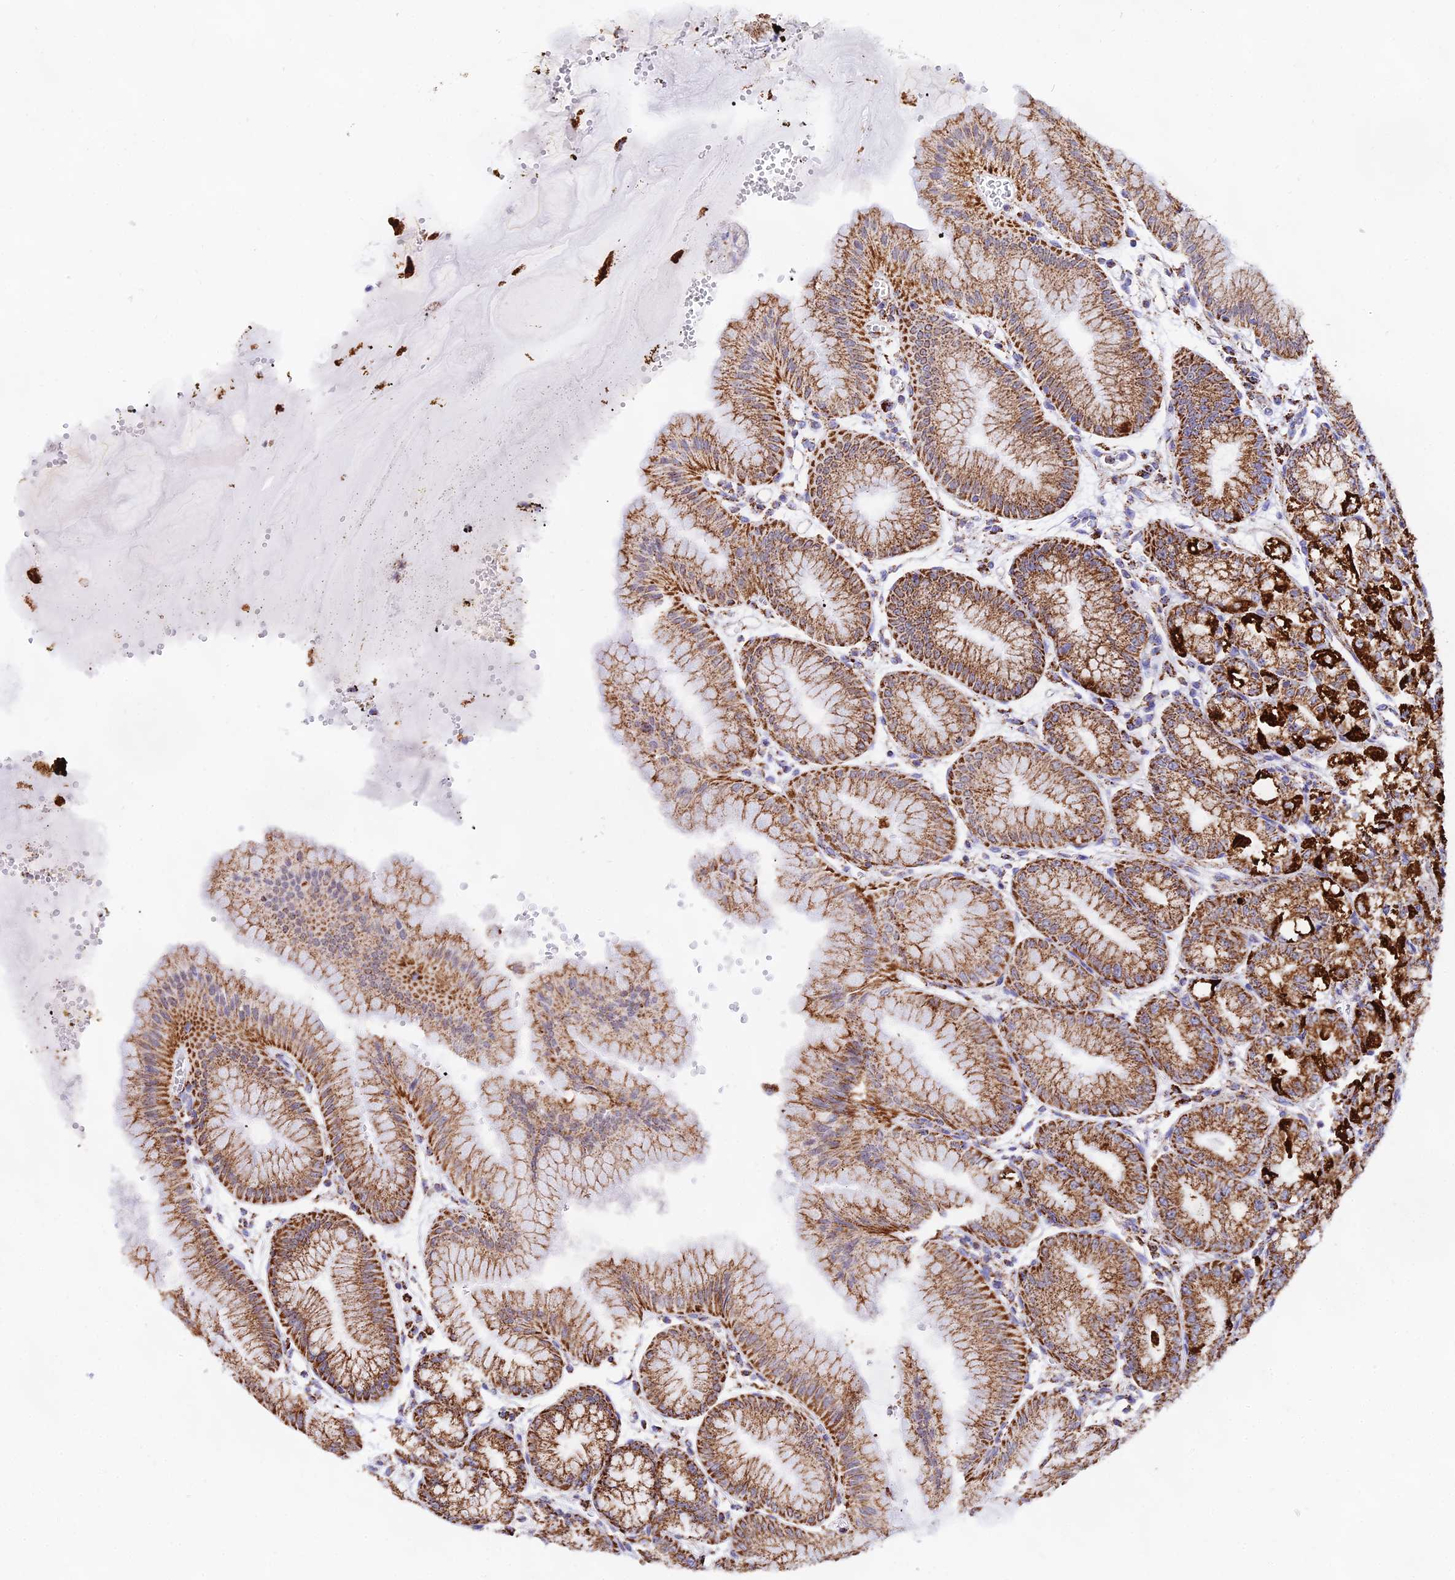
{"staining": {"intensity": "strong", "quantity": ">75%", "location": "cytoplasmic/membranous"}, "tissue": "stomach", "cell_type": "Glandular cells", "image_type": "normal", "snomed": [{"axis": "morphology", "description": "Normal tissue, NOS"}, {"axis": "topography", "description": "Stomach, lower"}], "caption": "A photomicrograph of stomach stained for a protein reveals strong cytoplasmic/membranous brown staining in glandular cells.", "gene": "ATP5PD", "patient": {"sex": "male", "age": 71}}